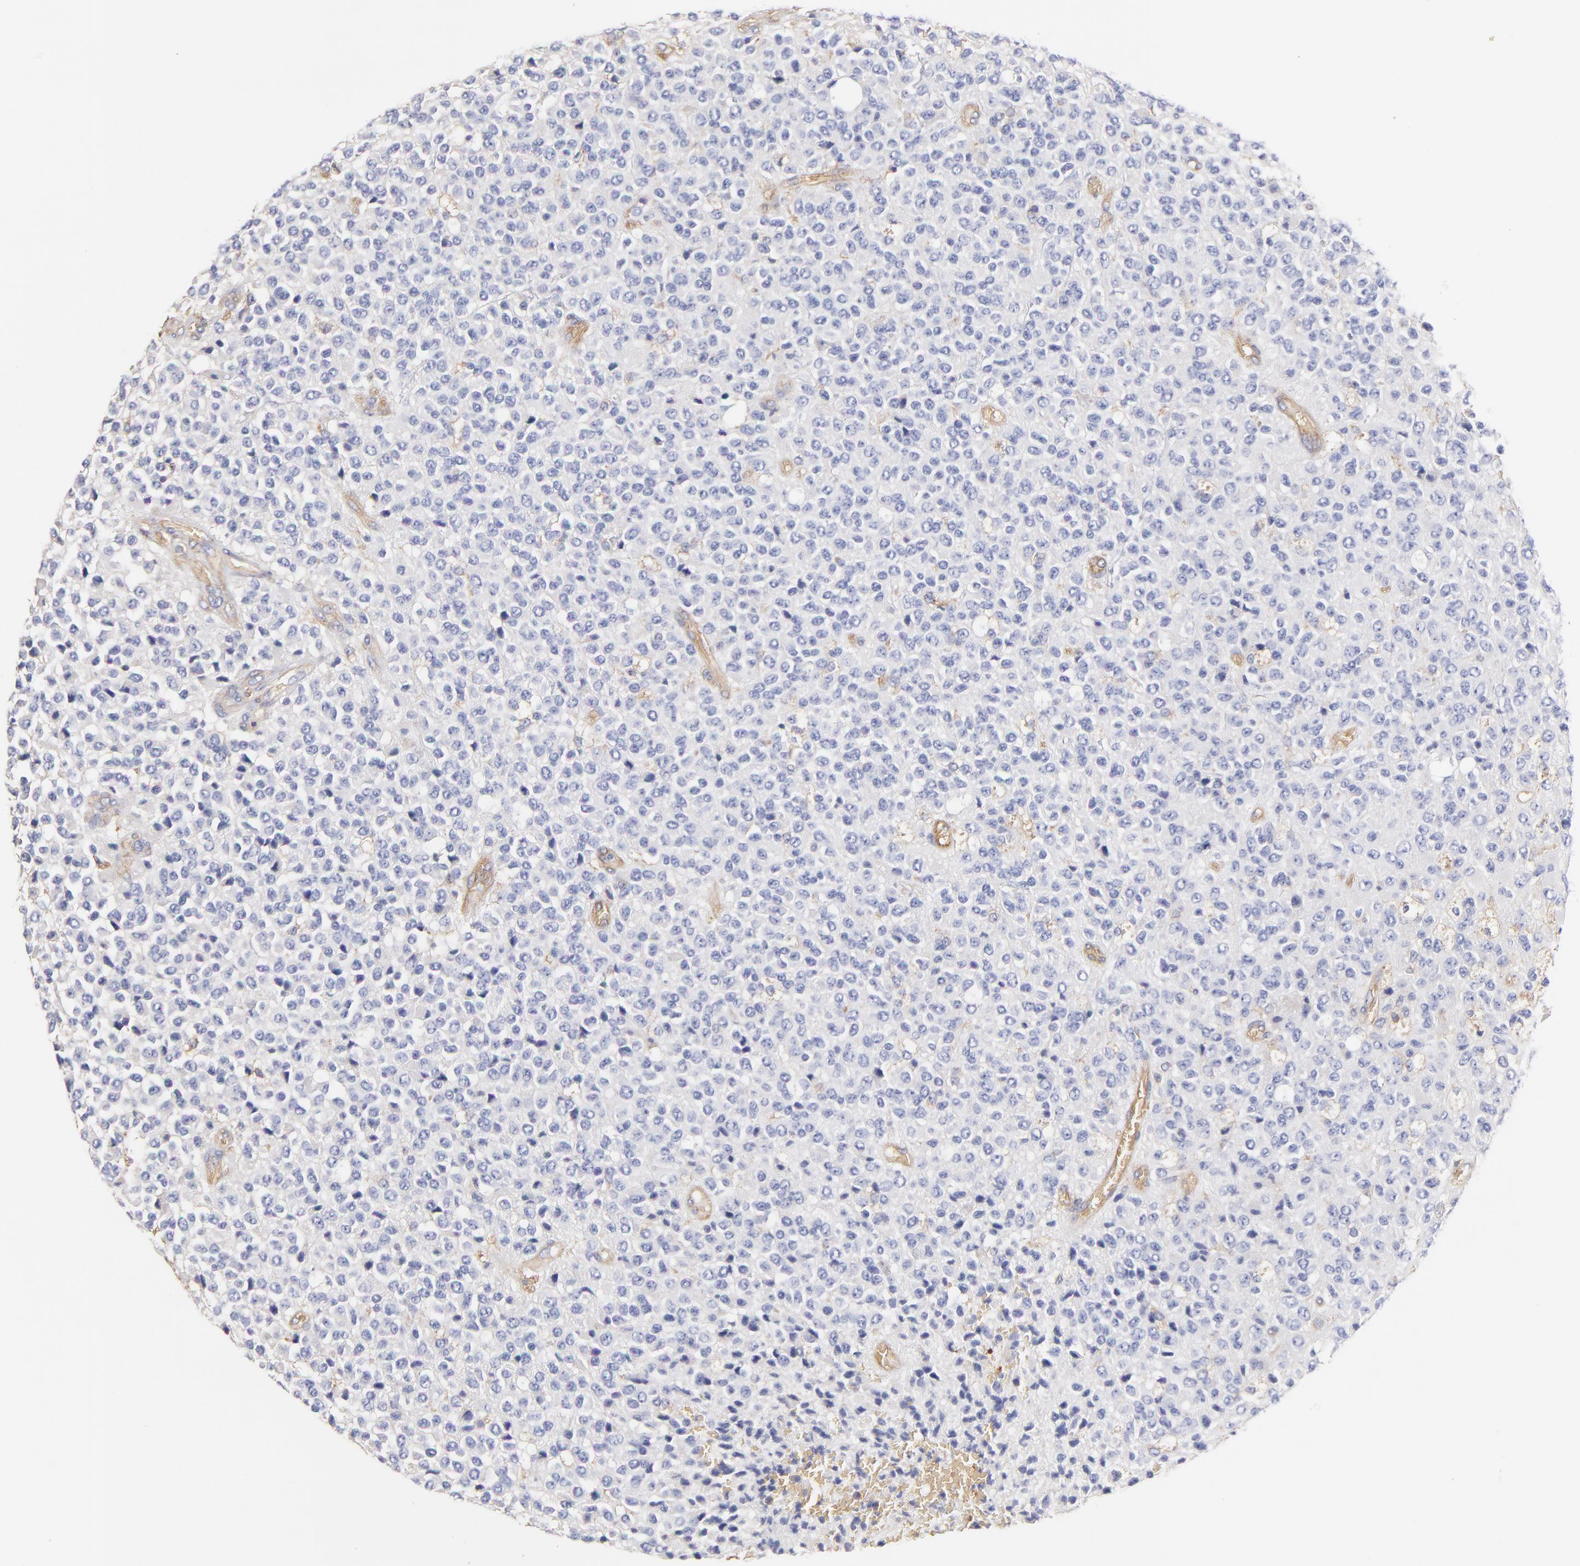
{"staining": {"intensity": "negative", "quantity": "none", "location": "none"}, "tissue": "glioma", "cell_type": "Tumor cells", "image_type": "cancer", "snomed": [{"axis": "morphology", "description": "Glioma, malignant, High grade"}, {"axis": "topography", "description": "pancreas cauda"}], "caption": "Immunohistochemical staining of human malignant glioma (high-grade) exhibits no significant expression in tumor cells.", "gene": "CD2AP", "patient": {"sex": "male", "age": 60}}